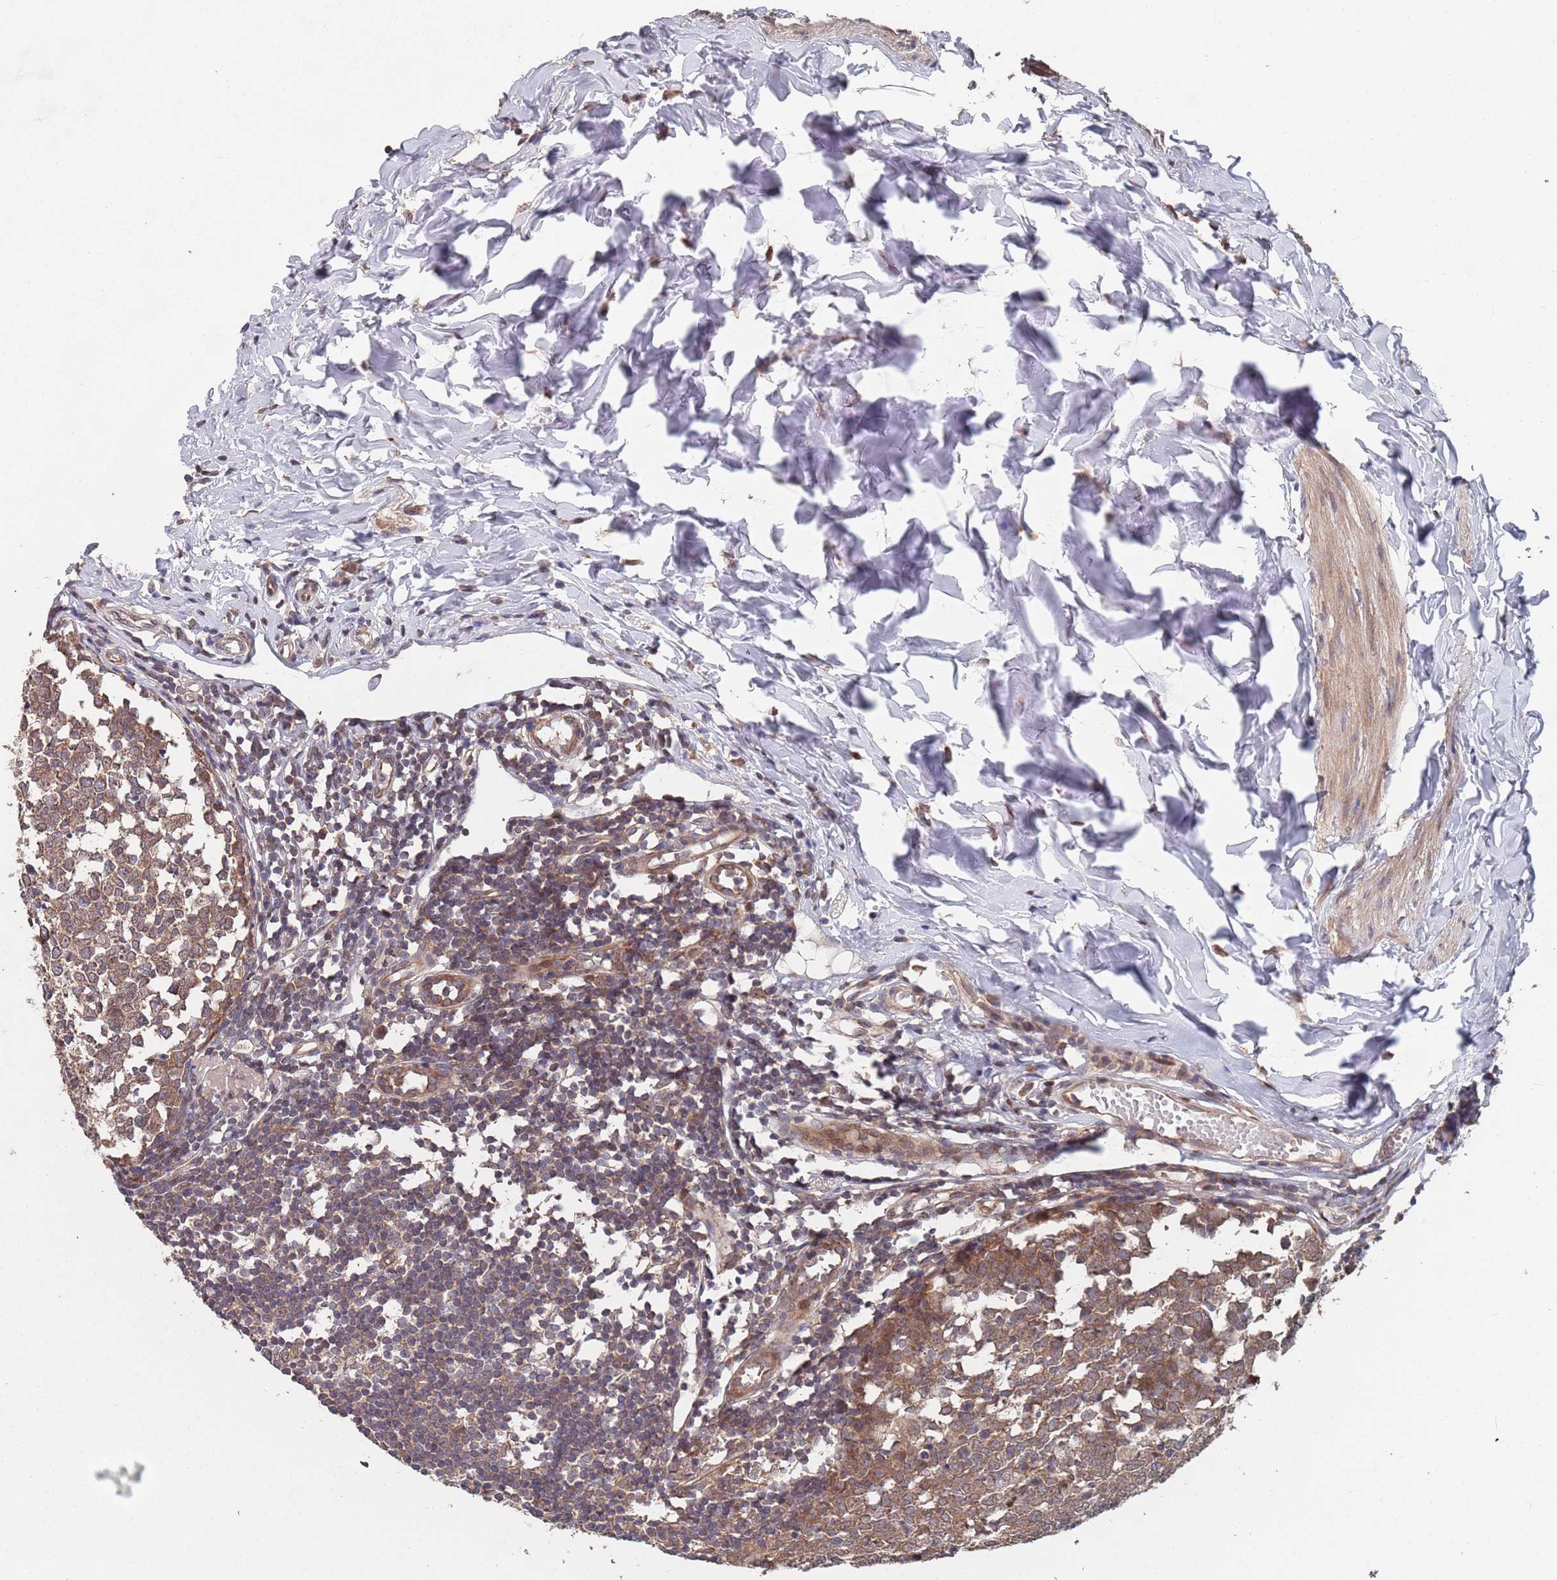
{"staining": {"intensity": "strong", "quantity": ">75%", "location": "cytoplasmic/membranous"}, "tissue": "appendix", "cell_type": "Glandular cells", "image_type": "normal", "snomed": [{"axis": "morphology", "description": "Normal tissue, NOS"}, {"axis": "topography", "description": "Appendix"}], "caption": "Benign appendix was stained to show a protein in brown. There is high levels of strong cytoplasmic/membranous expression in approximately >75% of glandular cells.", "gene": "UNC45A", "patient": {"sex": "male", "age": 14}}